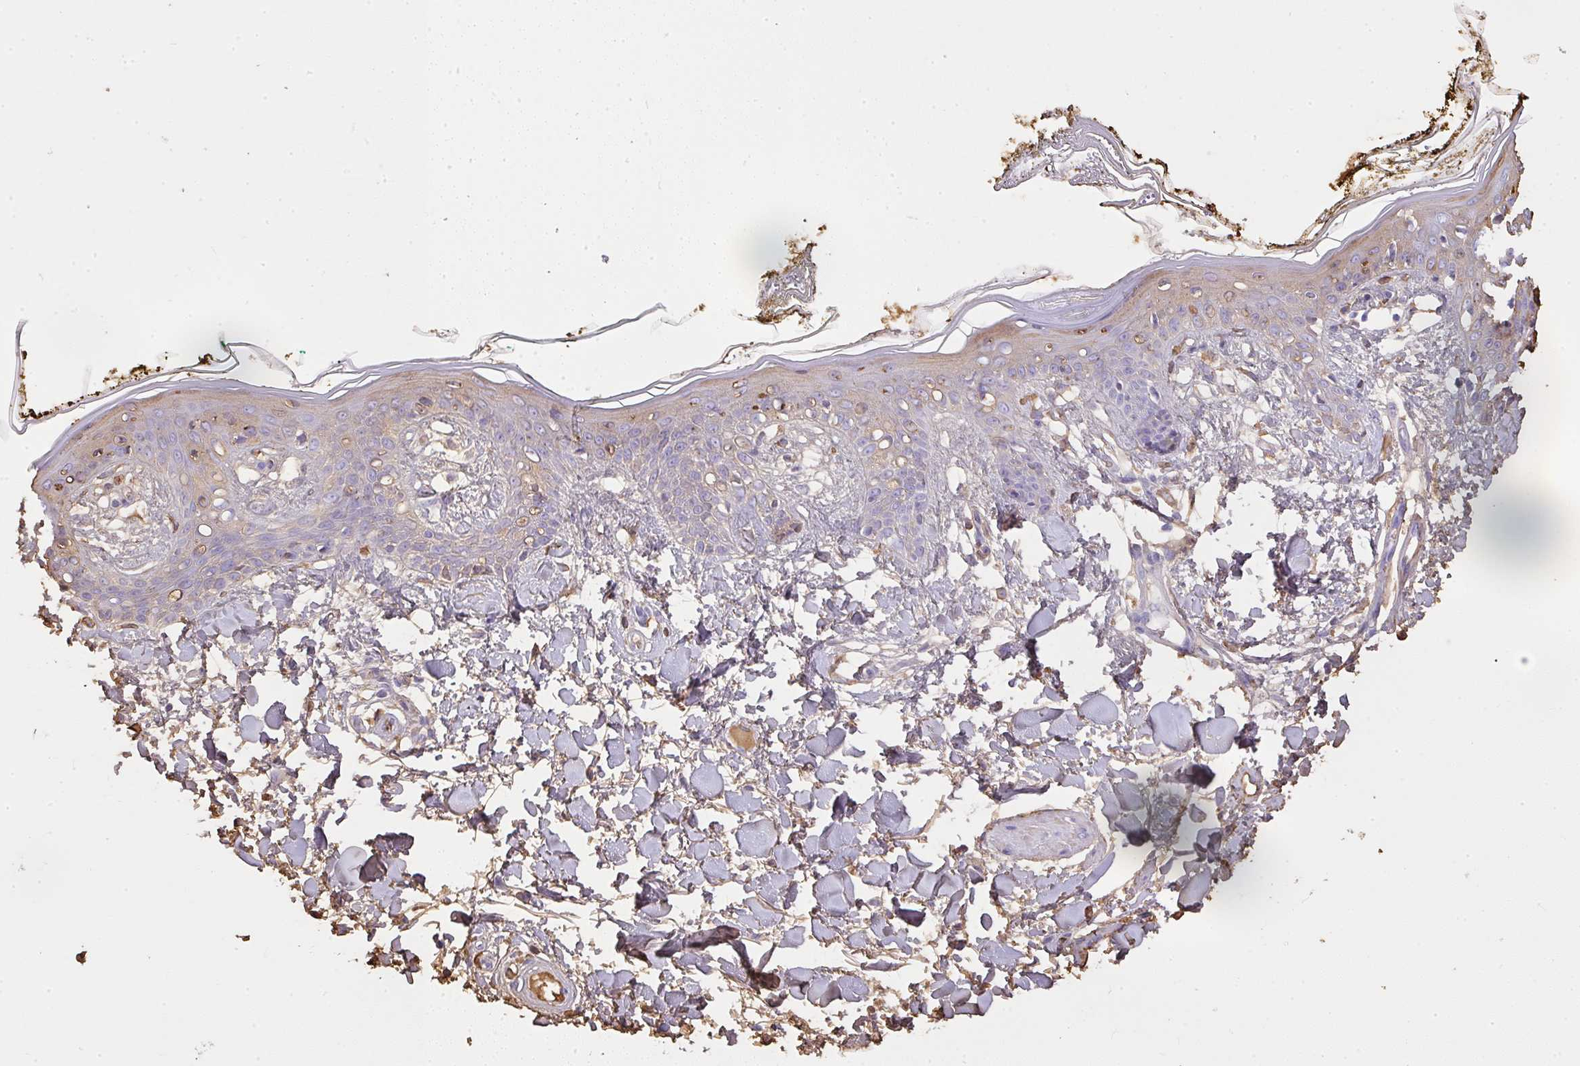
{"staining": {"intensity": "negative", "quantity": "none", "location": "none"}, "tissue": "skin", "cell_type": "Fibroblasts", "image_type": "normal", "snomed": [{"axis": "morphology", "description": "Normal tissue, NOS"}, {"axis": "topography", "description": "Skin"}], "caption": "A micrograph of human skin is negative for staining in fibroblasts. Brightfield microscopy of IHC stained with DAB (3,3'-diaminobenzidine) (brown) and hematoxylin (blue), captured at high magnification.", "gene": "SMYD5", "patient": {"sex": "female", "age": 34}}